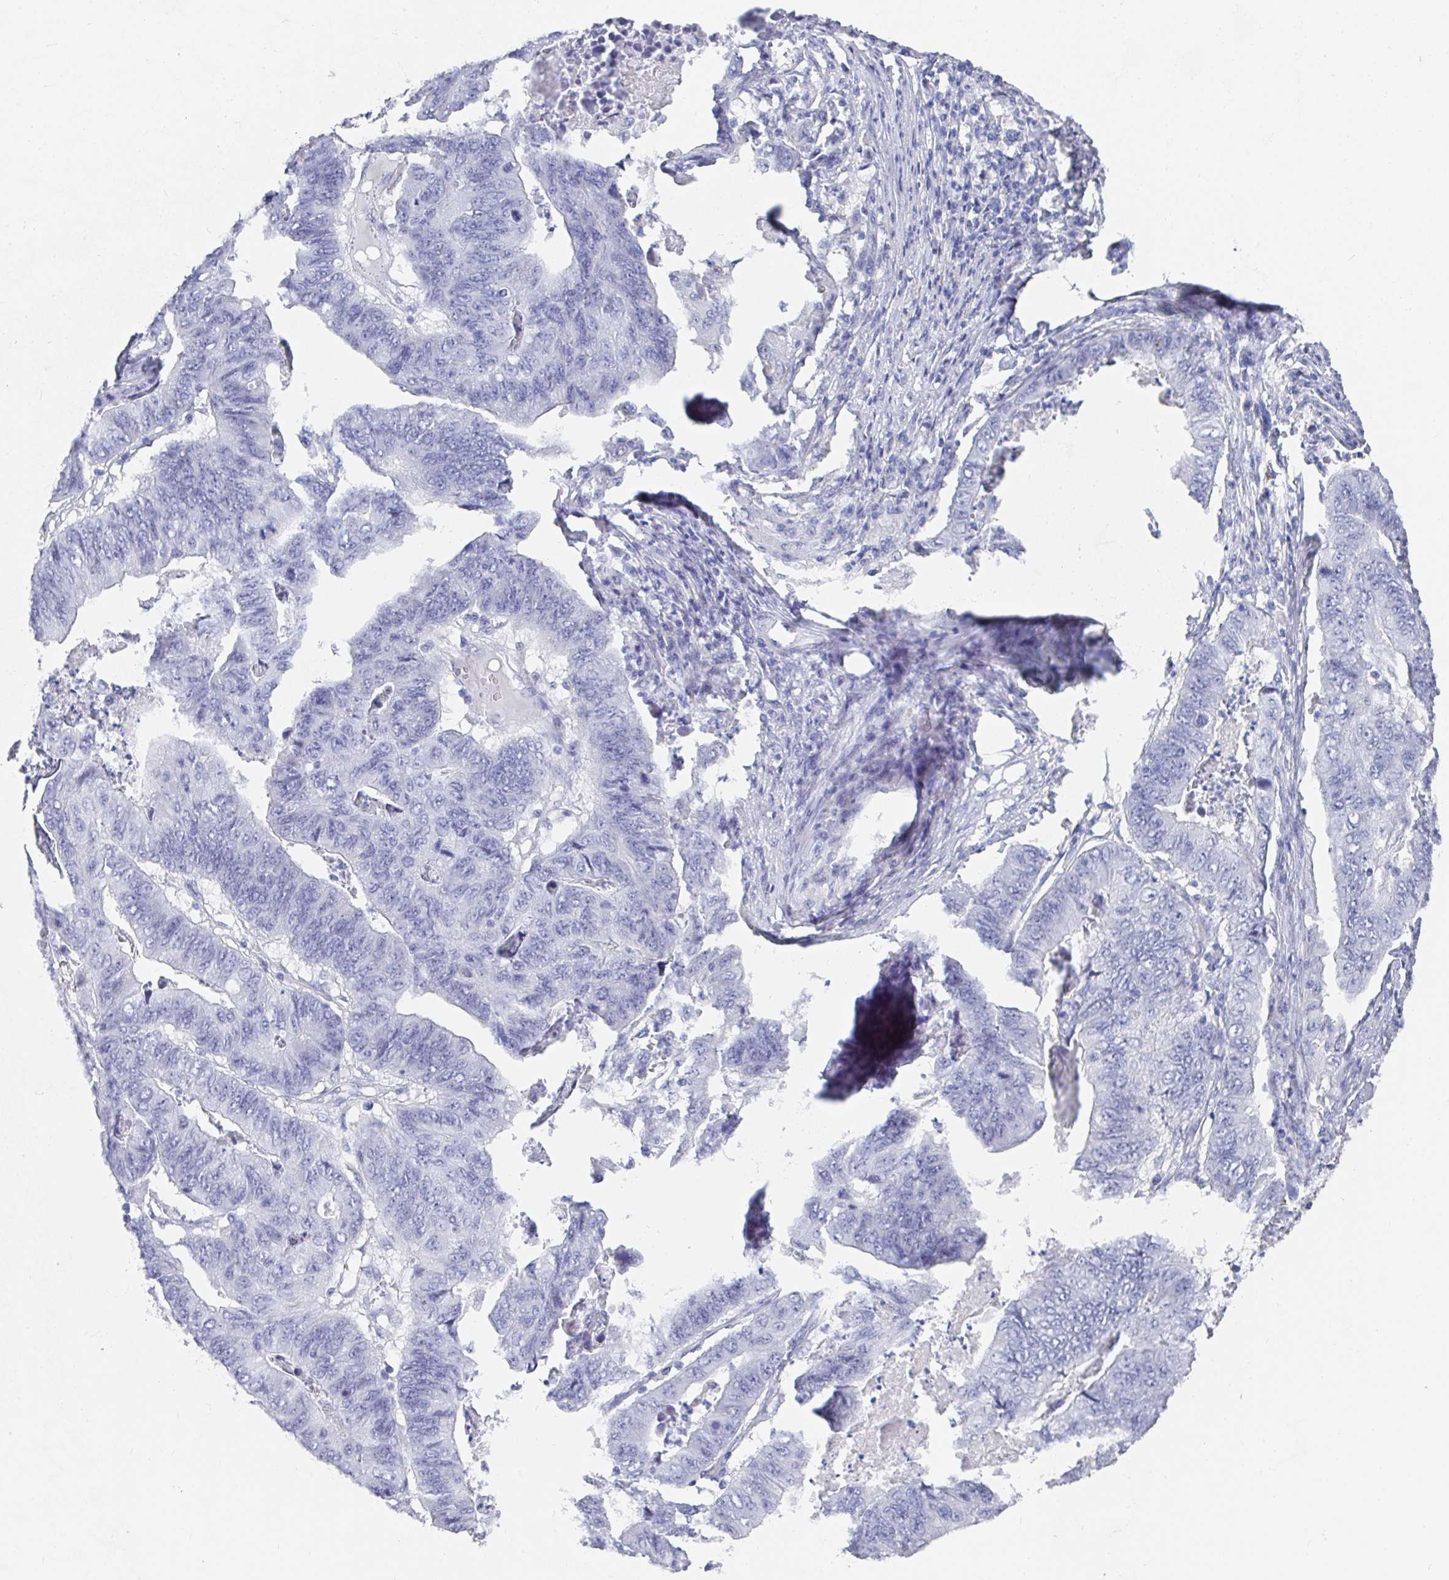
{"staining": {"intensity": "negative", "quantity": "none", "location": "none"}, "tissue": "stomach cancer", "cell_type": "Tumor cells", "image_type": "cancer", "snomed": [{"axis": "morphology", "description": "Adenocarcinoma, NOS"}, {"axis": "topography", "description": "Stomach, lower"}], "caption": "Immunohistochemistry (IHC) photomicrograph of neoplastic tissue: human stomach cancer (adenocarcinoma) stained with DAB (3,3'-diaminobenzidine) shows no significant protein expression in tumor cells.", "gene": "GRIA1", "patient": {"sex": "male", "age": 77}}